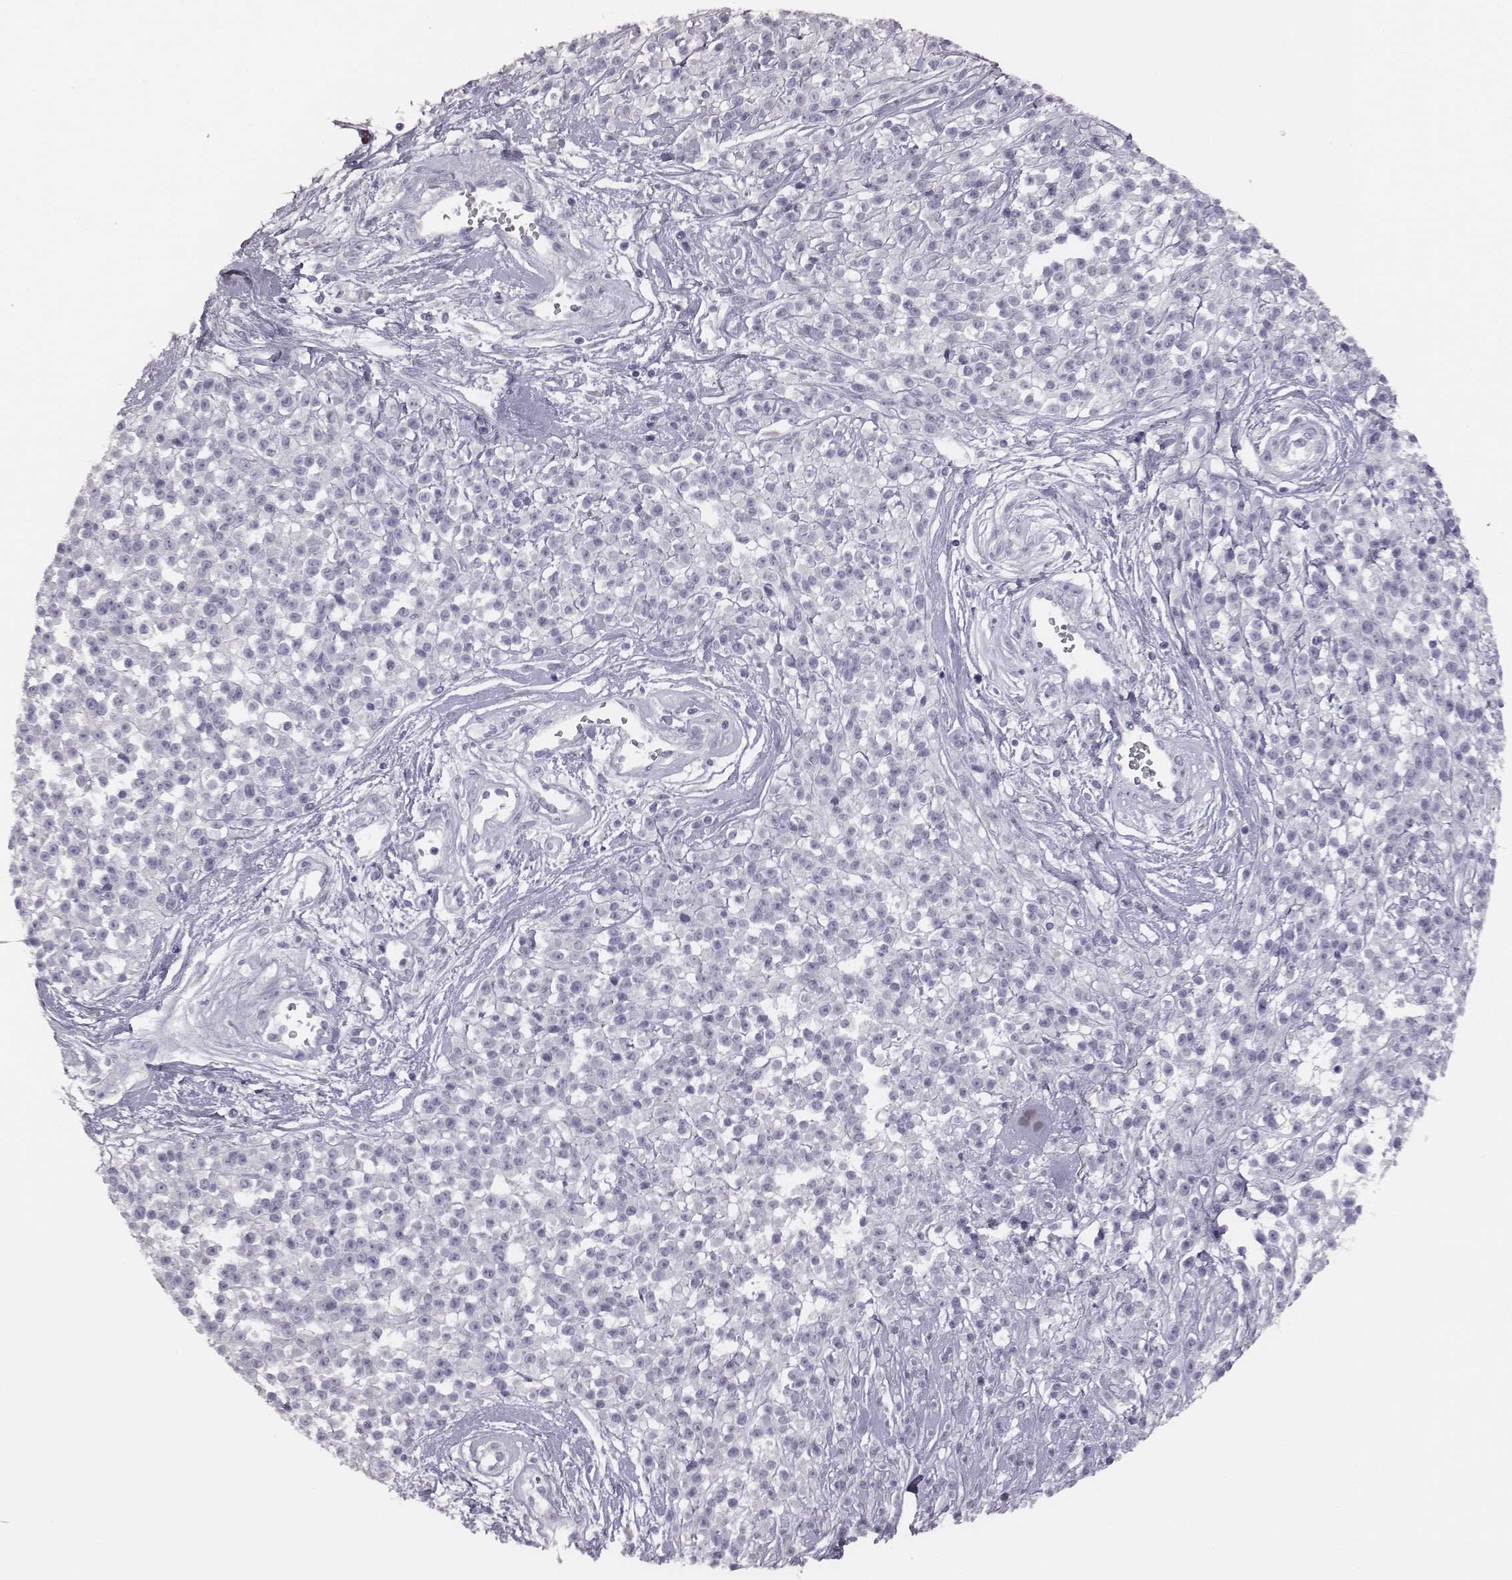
{"staining": {"intensity": "negative", "quantity": "none", "location": "none"}, "tissue": "melanoma", "cell_type": "Tumor cells", "image_type": "cancer", "snomed": [{"axis": "morphology", "description": "Malignant melanoma, NOS"}, {"axis": "topography", "description": "Skin"}, {"axis": "topography", "description": "Skin of trunk"}], "caption": "Immunohistochemical staining of human melanoma shows no significant positivity in tumor cells.", "gene": "GUCA1A", "patient": {"sex": "male", "age": 74}}